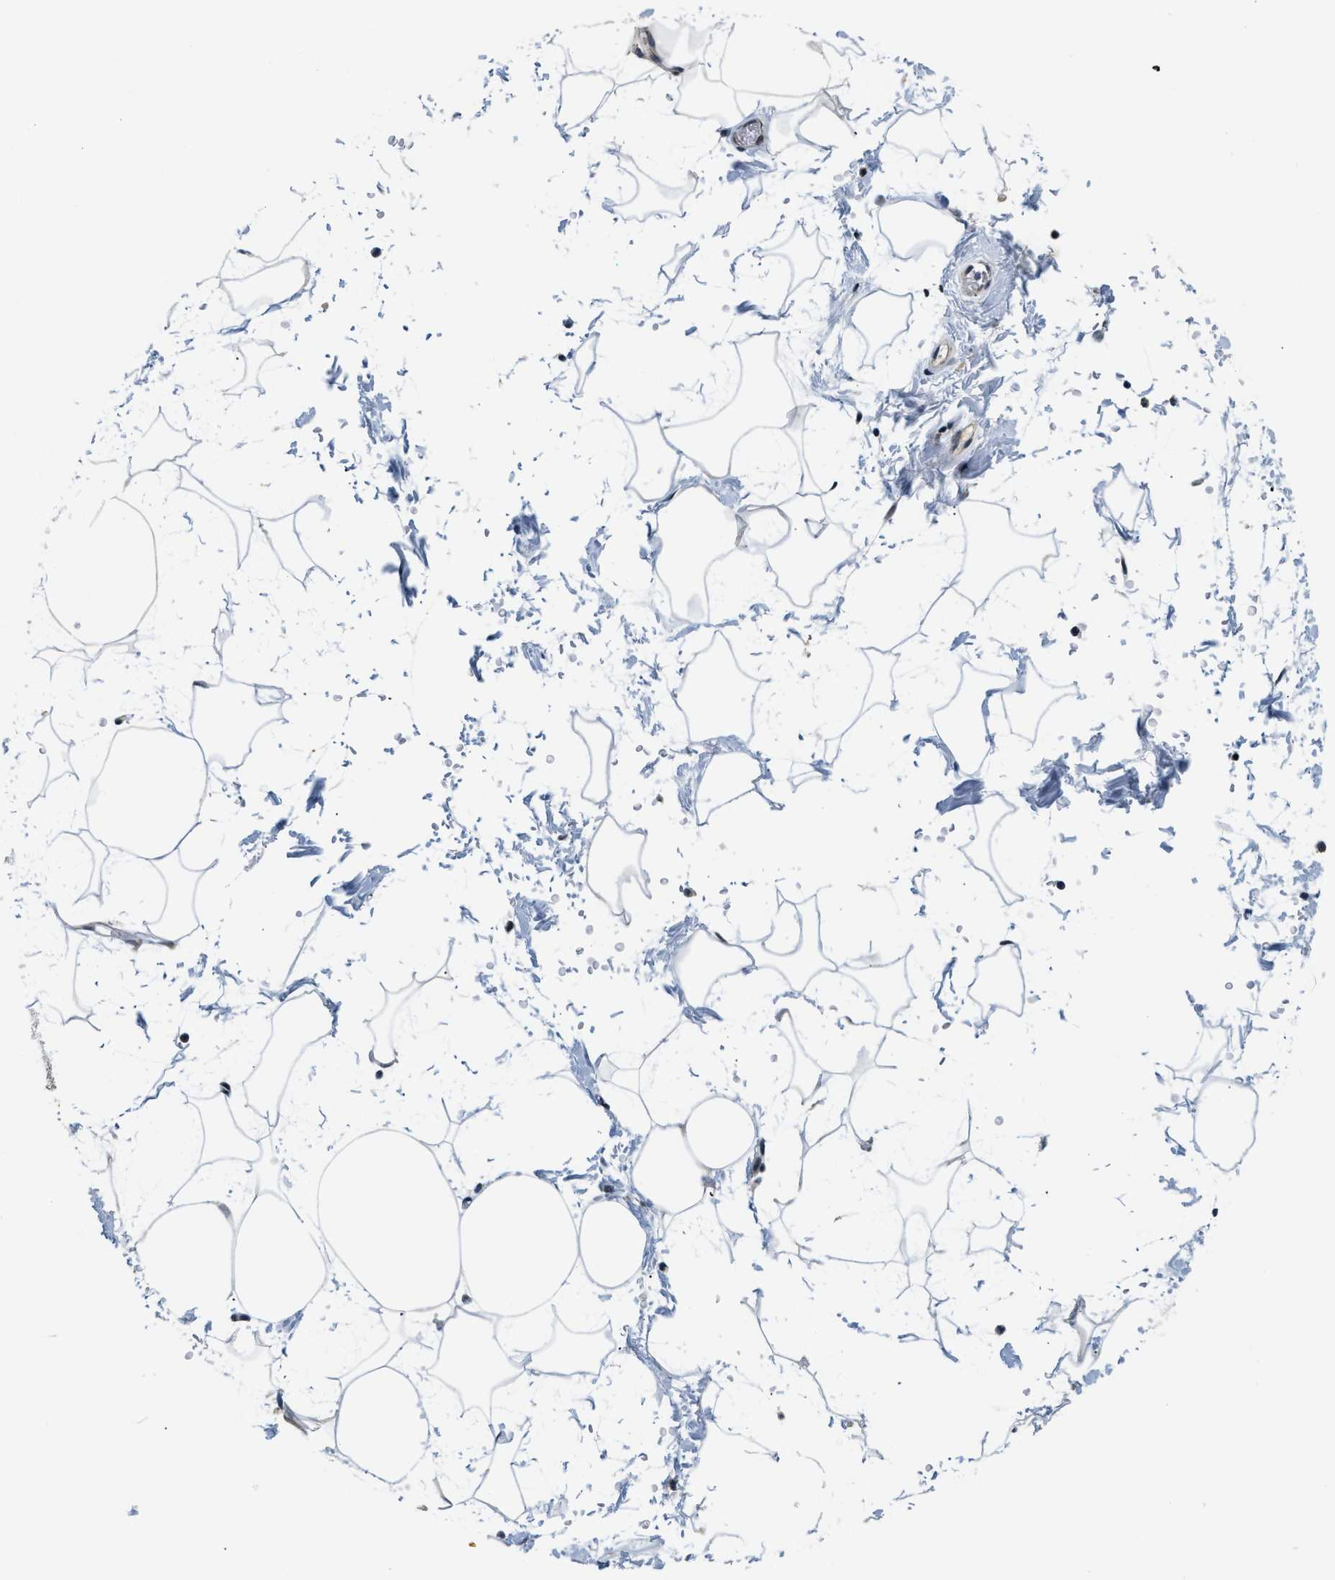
{"staining": {"intensity": "negative", "quantity": "none", "location": "none"}, "tissue": "adipose tissue", "cell_type": "Adipocytes", "image_type": "normal", "snomed": [{"axis": "morphology", "description": "Normal tissue, NOS"}, {"axis": "topography", "description": "Soft tissue"}], "caption": "Protein analysis of unremarkable adipose tissue displays no significant positivity in adipocytes.", "gene": "SMAD4", "patient": {"sex": "male", "age": 72}}